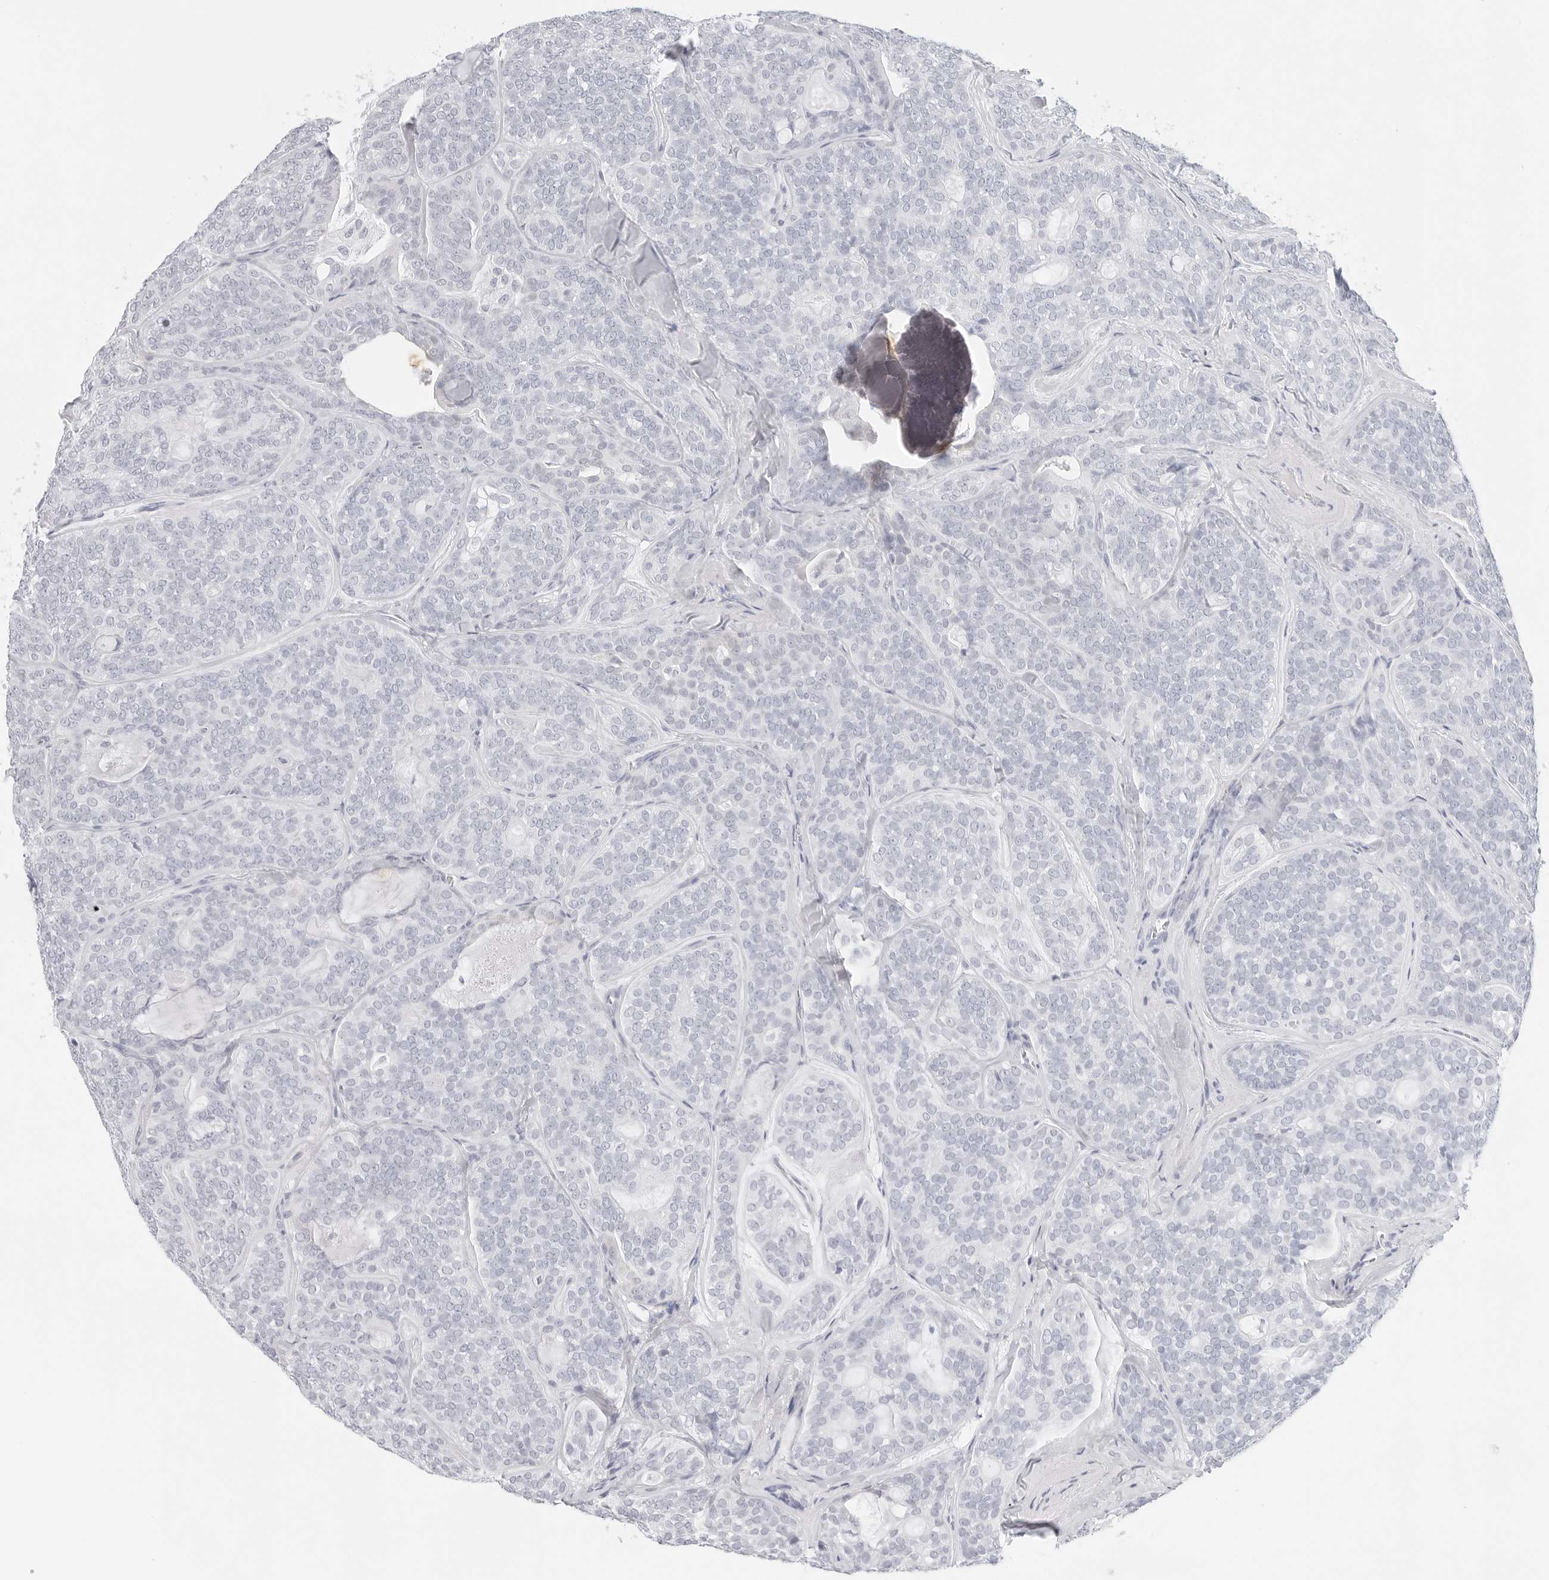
{"staining": {"intensity": "negative", "quantity": "none", "location": "none"}, "tissue": "head and neck cancer", "cell_type": "Tumor cells", "image_type": "cancer", "snomed": [{"axis": "morphology", "description": "Adenocarcinoma, NOS"}, {"axis": "topography", "description": "Head-Neck"}], "caption": "Adenocarcinoma (head and neck) stained for a protein using immunohistochemistry (IHC) reveals no expression tumor cells.", "gene": "HMGCS2", "patient": {"sex": "male", "age": 66}}